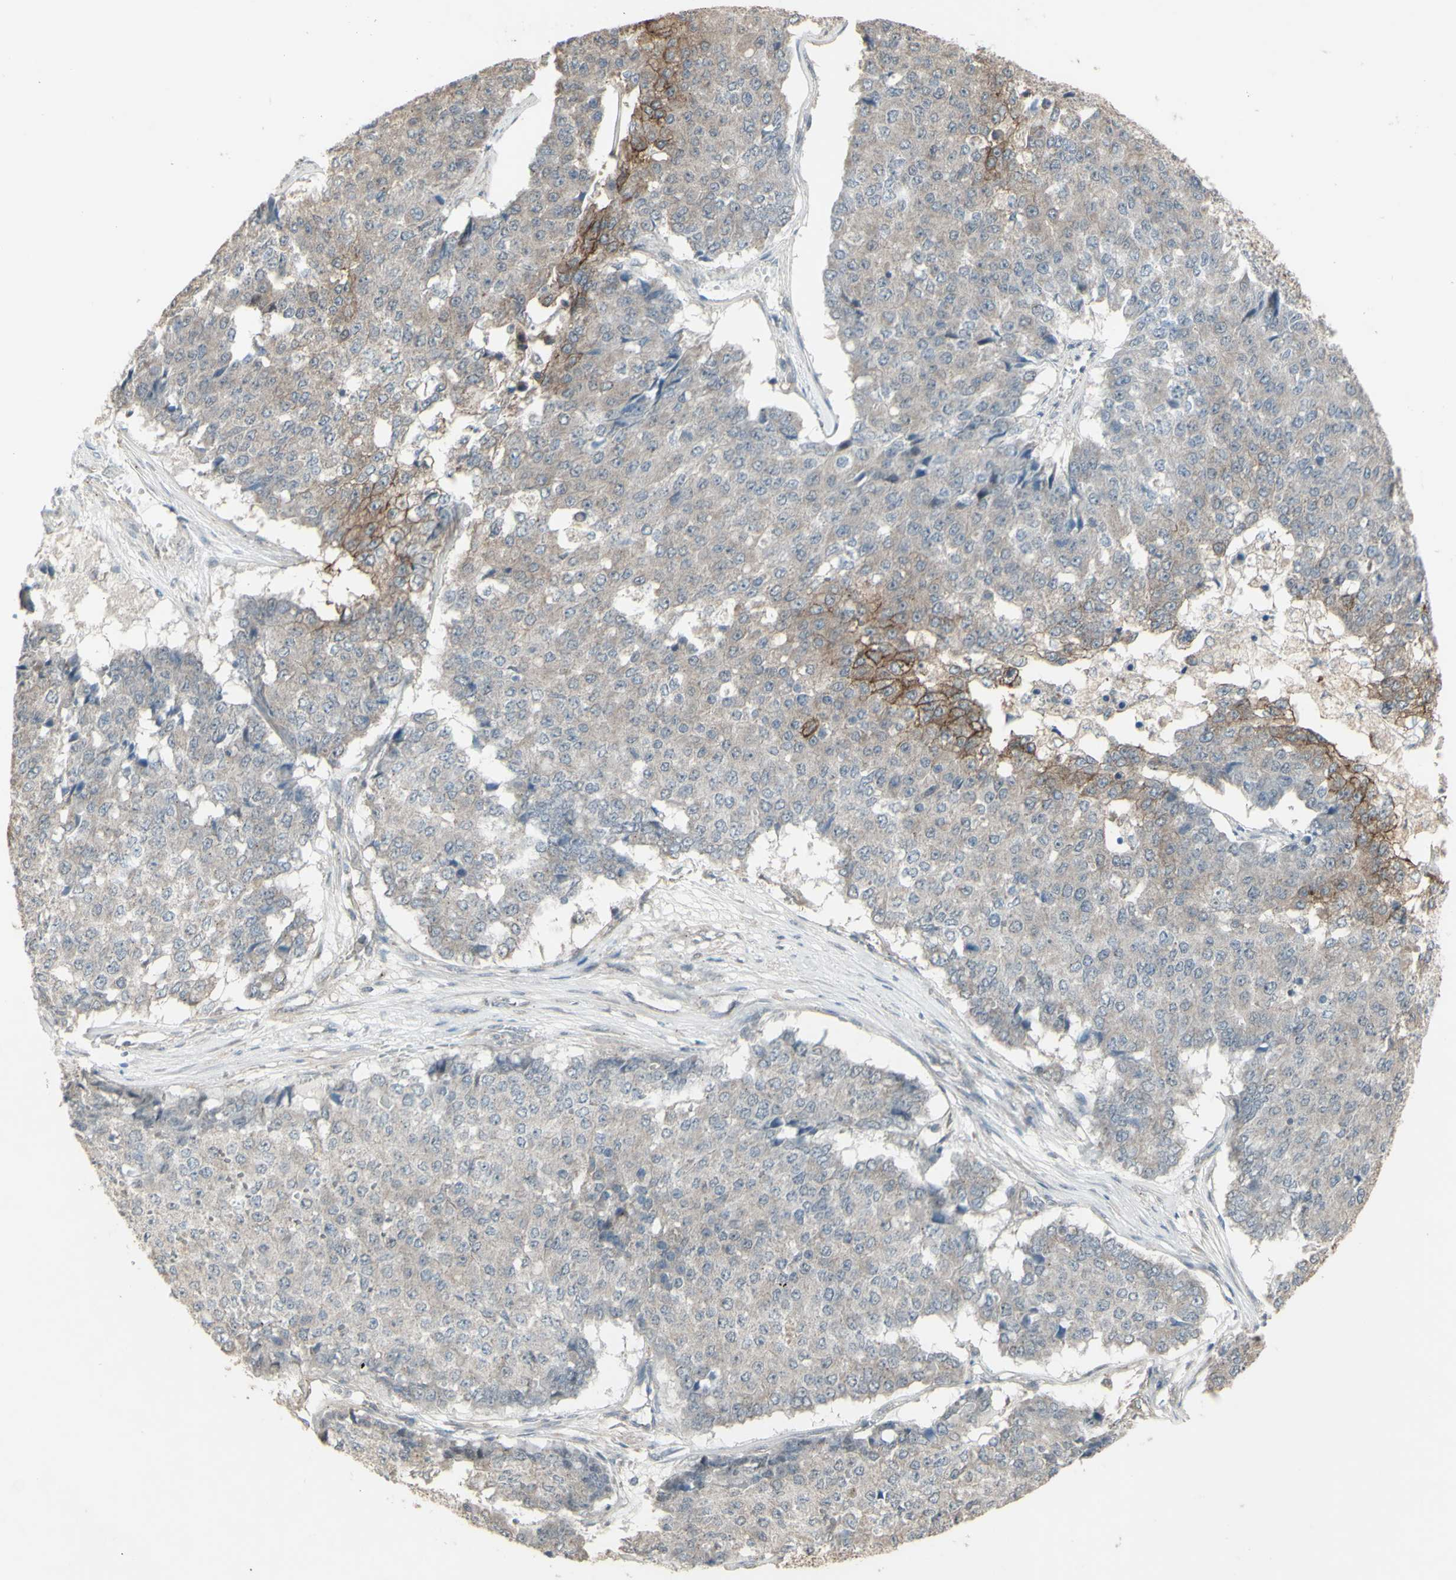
{"staining": {"intensity": "weak", "quantity": "<25%", "location": "cytoplasmic/membranous"}, "tissue": "pancreatic cancer", "cell_type": "Tumor cells", "image_type": "cancer", "snomed": [{"axis": "morphology", "description": "Adenocarcinoma, NOS"}, {"axis": "topography", "description": "Pancreas"}], "caption": "The immunohistochemistry histopathology image has no significant expression in tumor cells of adenocarcinoma (pancreatic) tissue. (DAB immunohistochemistry (IHC) with hematoxylin counter stain).", "gene": "FXYD3", "patient": {"sex": "male", "age": 50}}